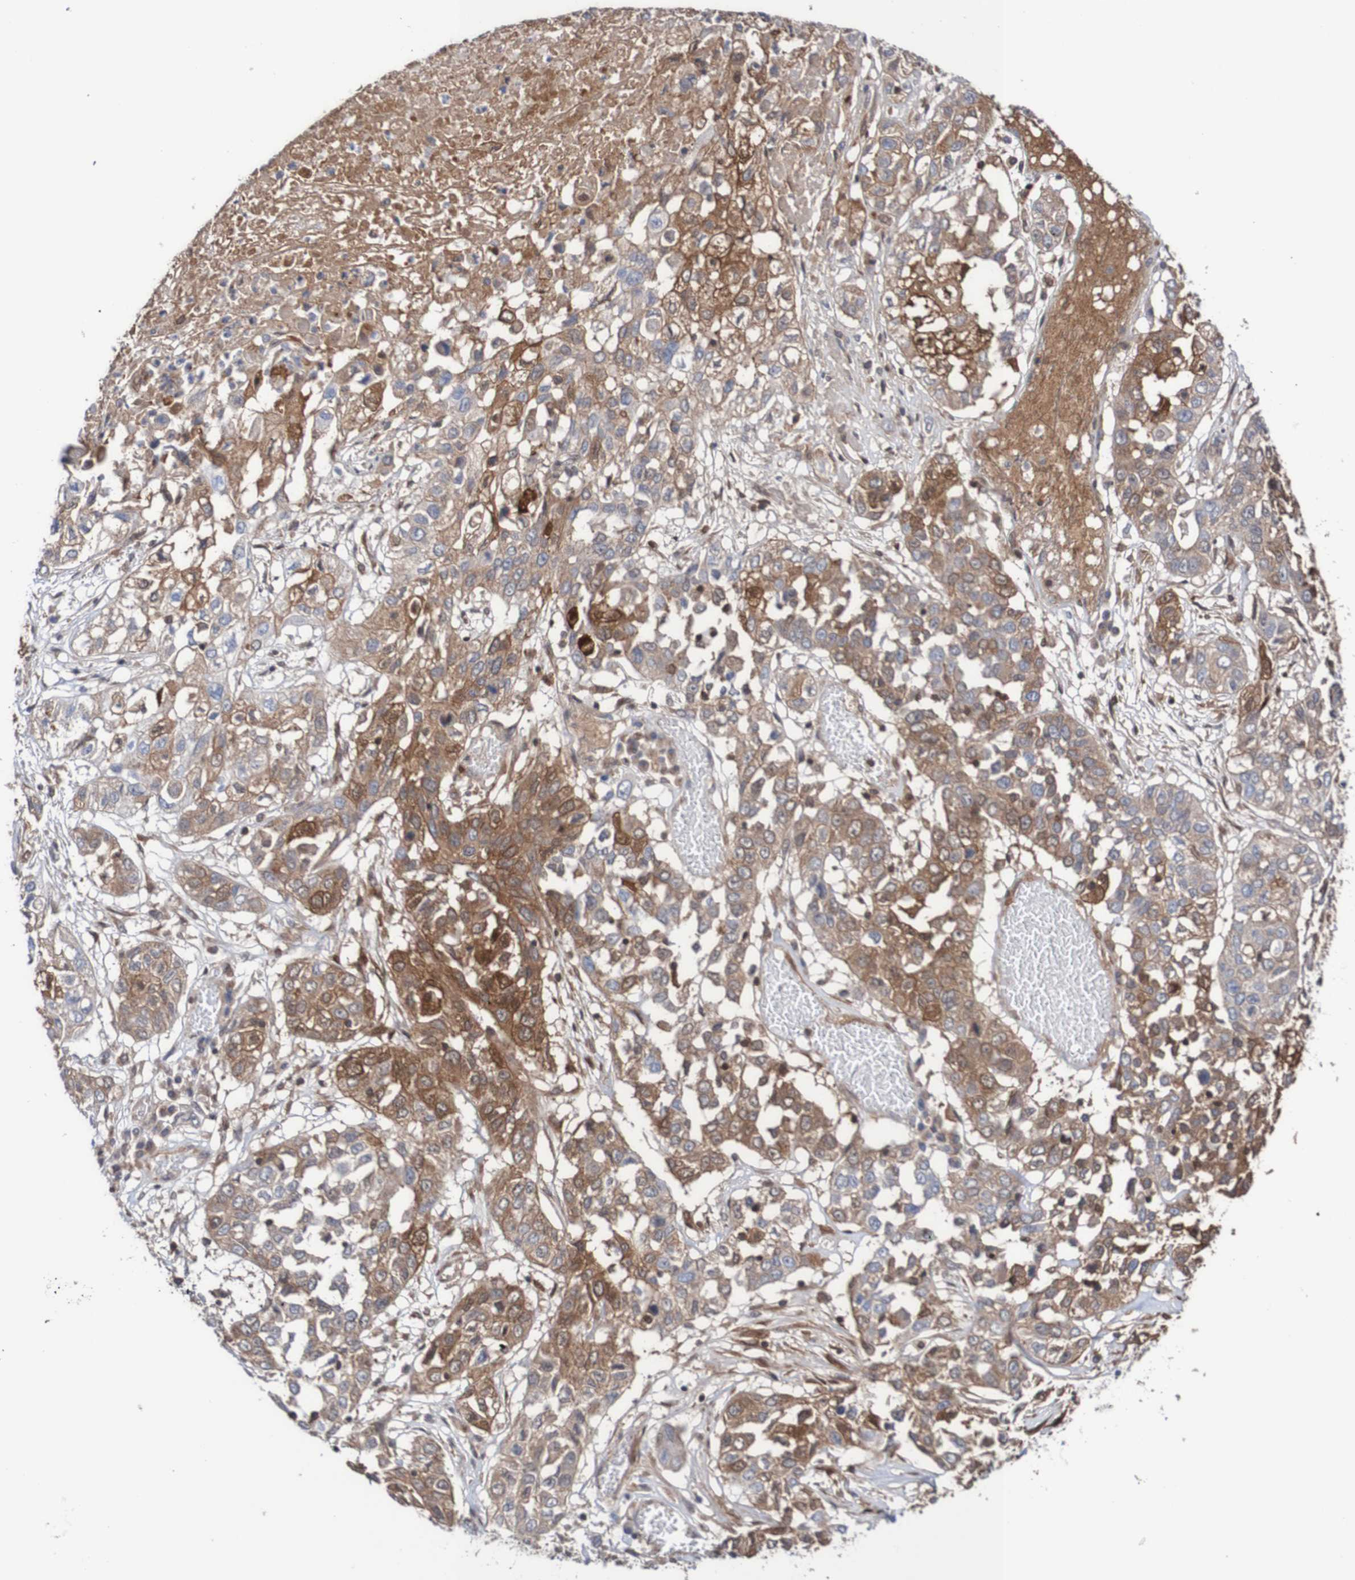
{"staining": {"intensity": "moderate", "quantity": "25%-75%", "location": "cytoplasmic/membranous"}, "tissue": "lung cancer", "cell_type": "Tumor cells", "image_type": "cancer", "snomed": [{"axis": "morphology", "description": "Squamous cell carcinoma, NOS"}, {"axis": "topography", "description": "Lung"}], "caption": "Immunohistochemistry staining of lung cancer (squamous cell carcinoma), which exhibits medium levels of moderate cytoplasmic/membranous positivity in about 25%-75% of tumor cells indicating moderate cytoplasmic/membranous protein expression. The staining was performed using DAB (3,3'-diaminobenzidine) (brown) for protein detection and nuclei were counterstained in hematoxylin (blue).", "gene": "RIGI", "patient": {"sex": "male", "age": 71}}